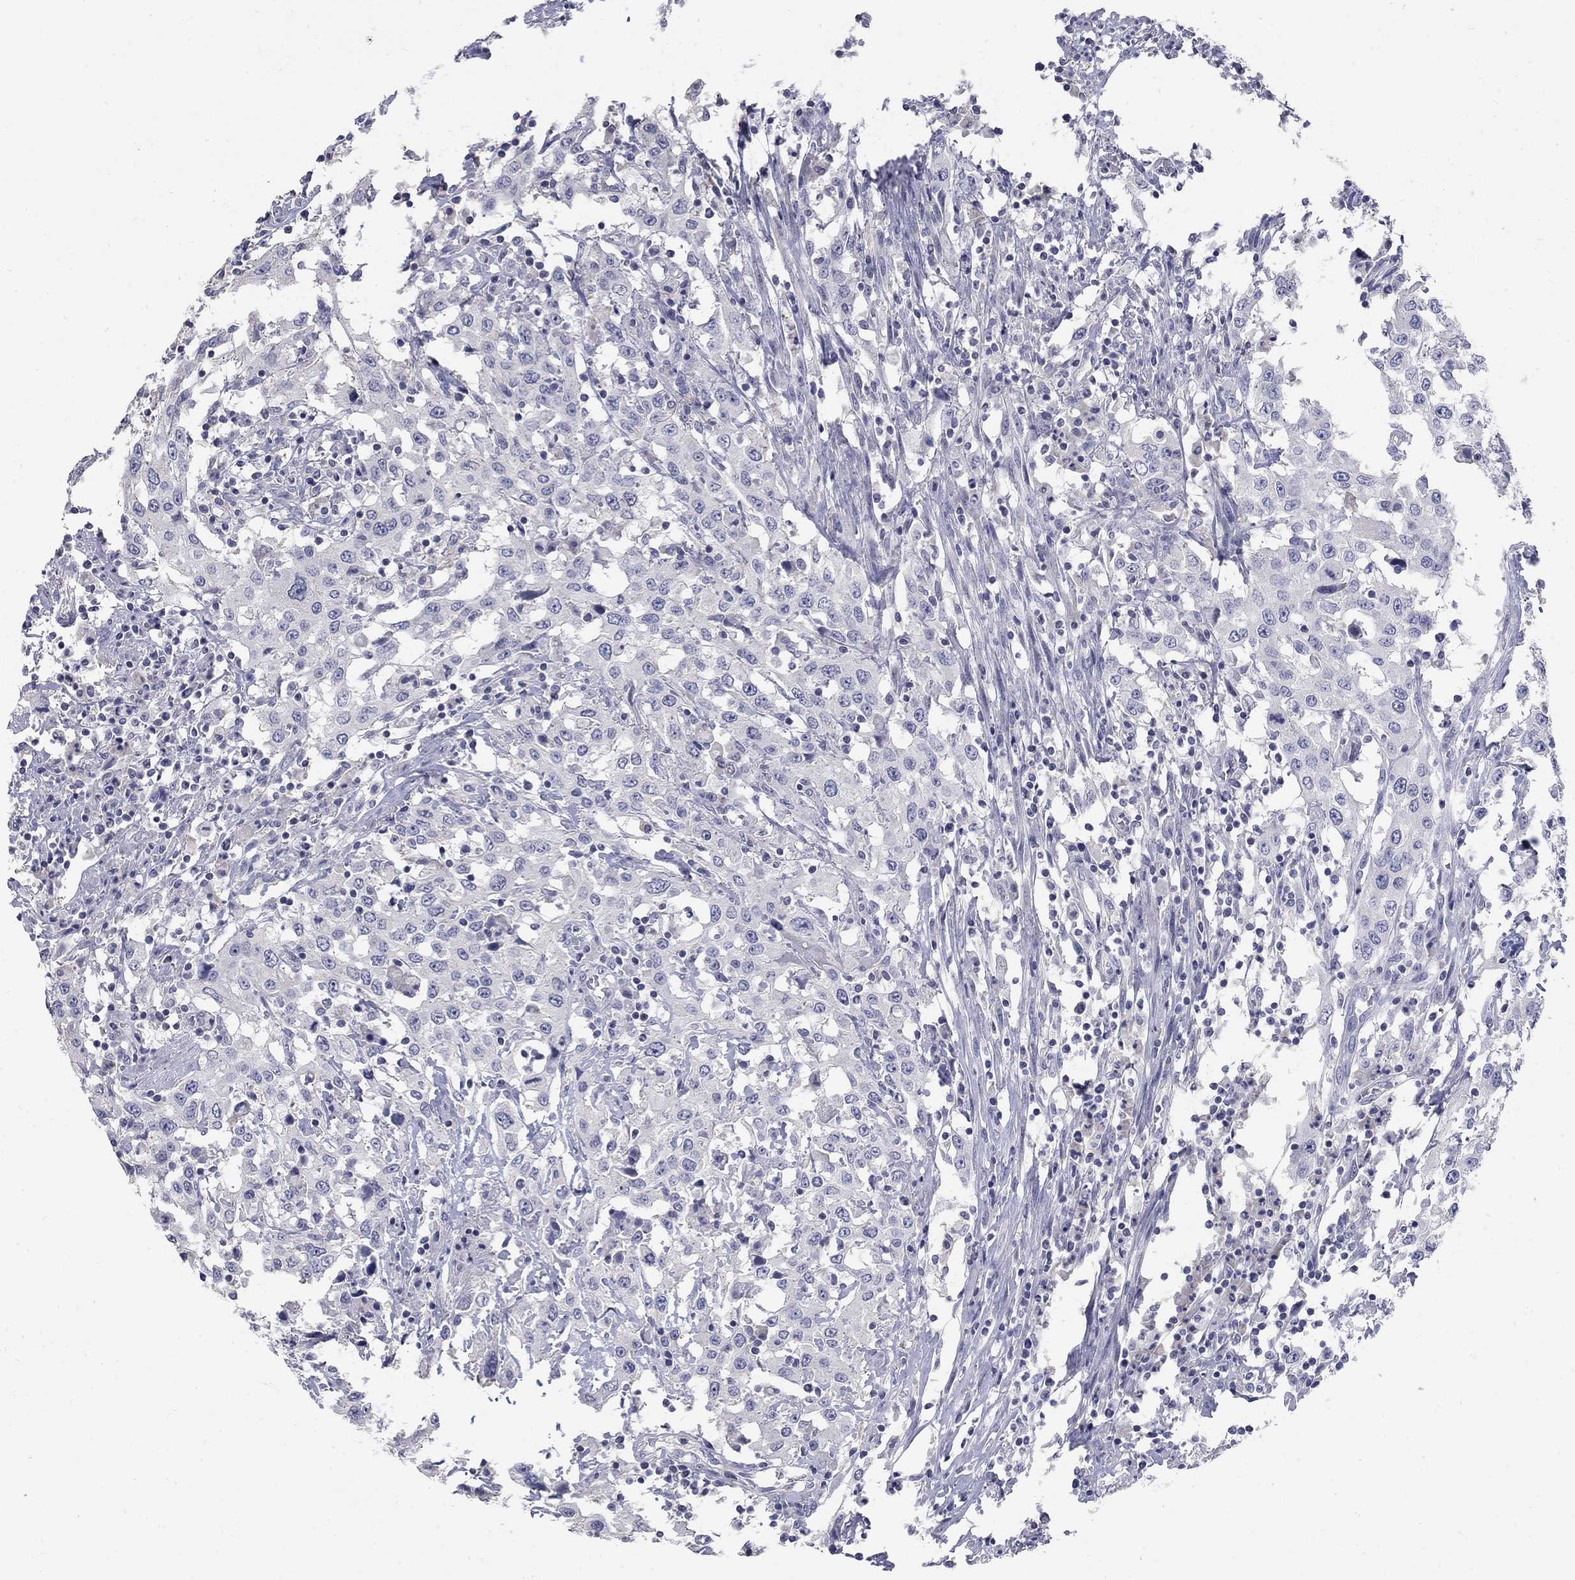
{"staining": {"intensity": "negative", "quantity": "none", "location": "none"}, "tissue": "urothelial cancer", "cell_type": "Tumor cells", "image_type": "cancer", "snomed": [{"axis": "morphology", "description": "Urothelial carcinoma, High grade"}, {"axis": "topography", "description": "Urinary bladder"}], "caption": "Immunohistochemistry (IHC) histopathology image of neoplastic tissue: human high-grade urothelial carcinoma stained with DAB (3,3'-diaminobenzidine) reveals no significant protein staining in tumor cells.", "gene": "PTH1R", "patient": {"sex": "male", "age": 61}}